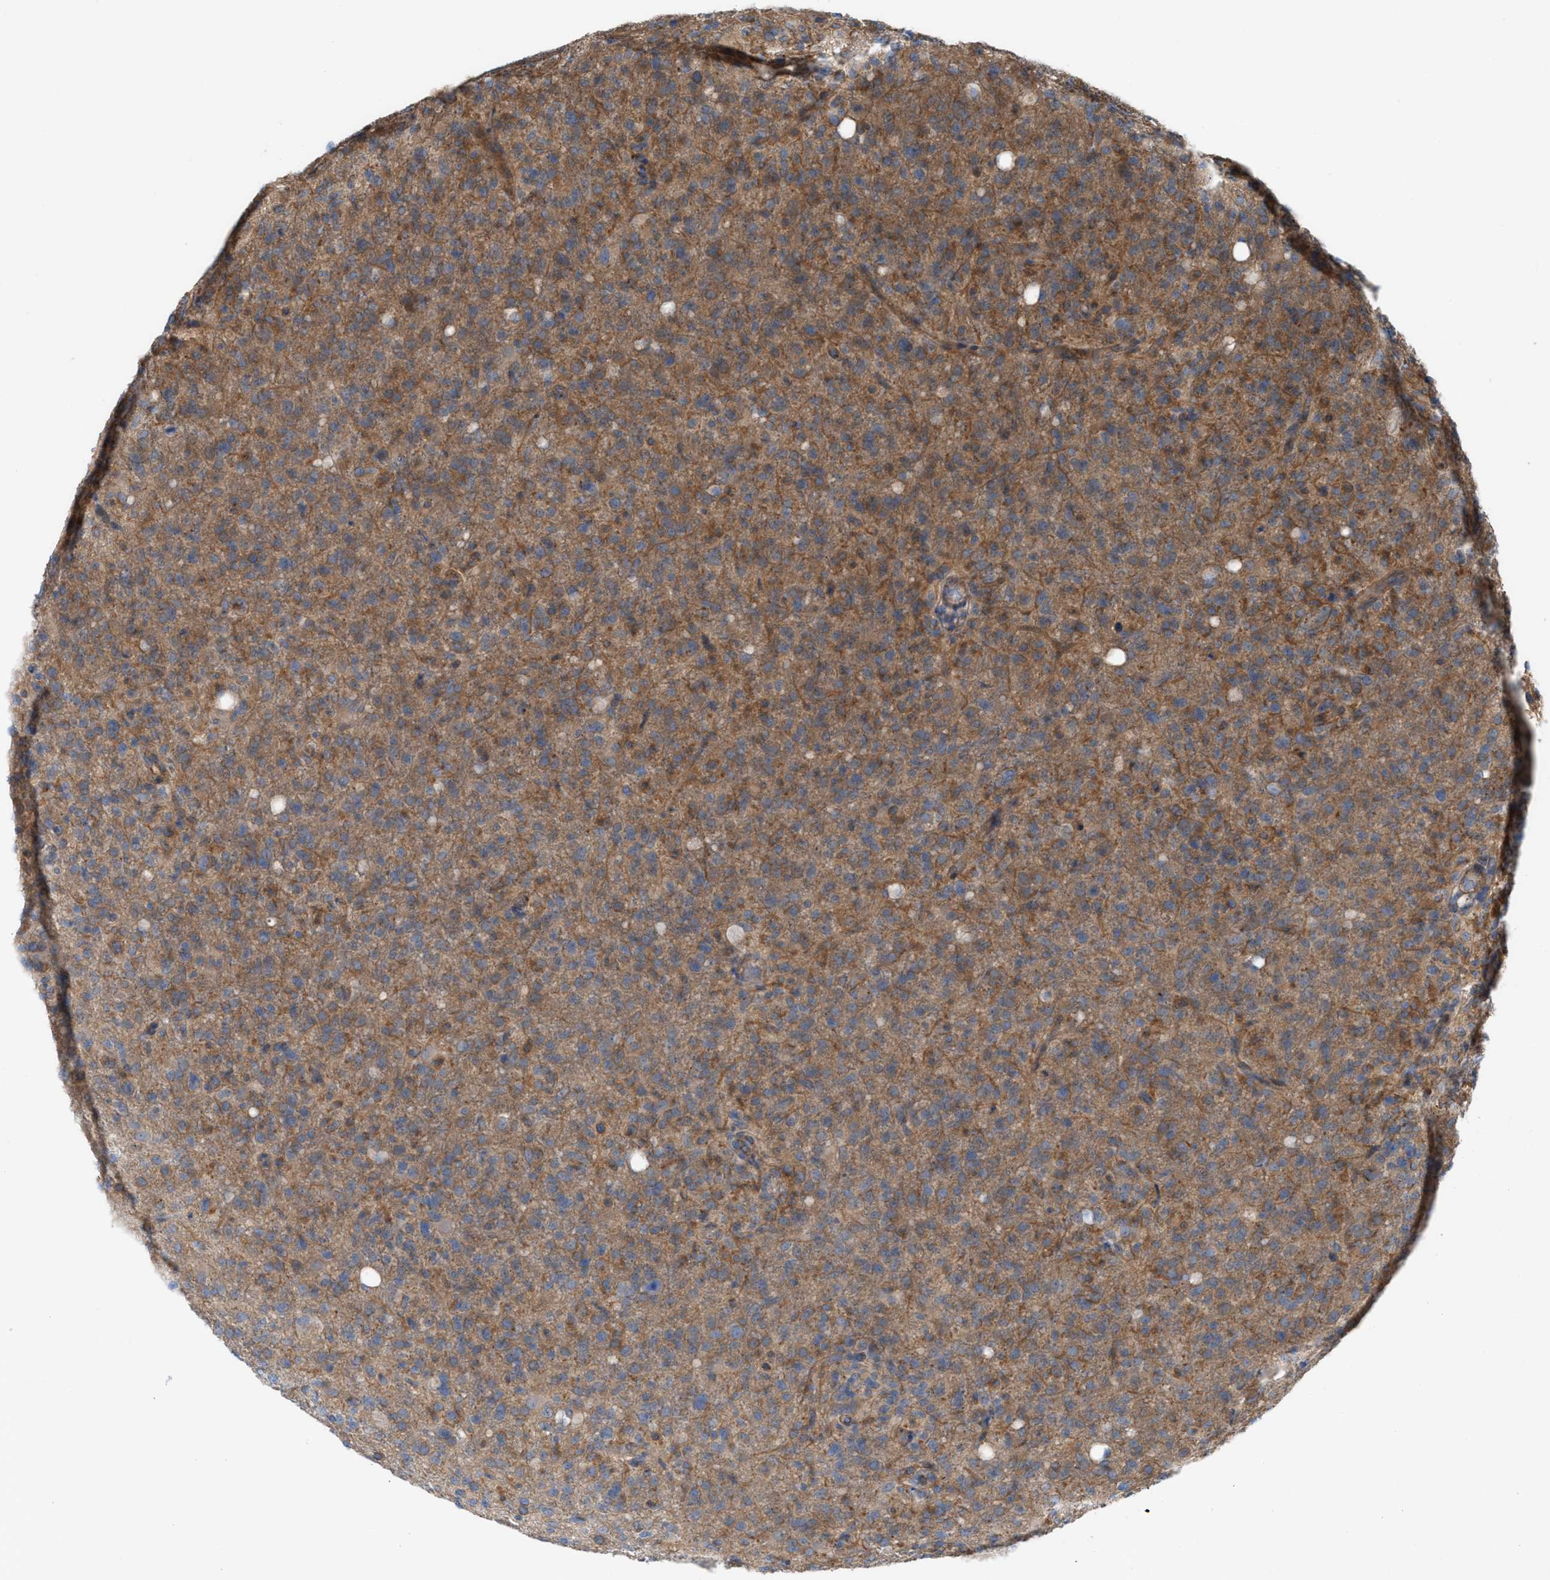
{"staining": {"intensity": "moderate", "quantity": ">75%", "location": "cytoplasmic/membranous"}, "tissue": "glioma", "cell_type": "Tumor cells", "image_type": "cancer", "snomed": [{"axis": "morphology", "description": "Glioma, malignant, High grade"}, {"axis": "topography", "description": "Brain"}], "caption": "Moderate cytoplasmic/membranous positivity for a protein is present in about >75% of tumor cells of glioma using IHC.", "gene": "OXSM", "patient": {"sex": "female", "age": 57}}